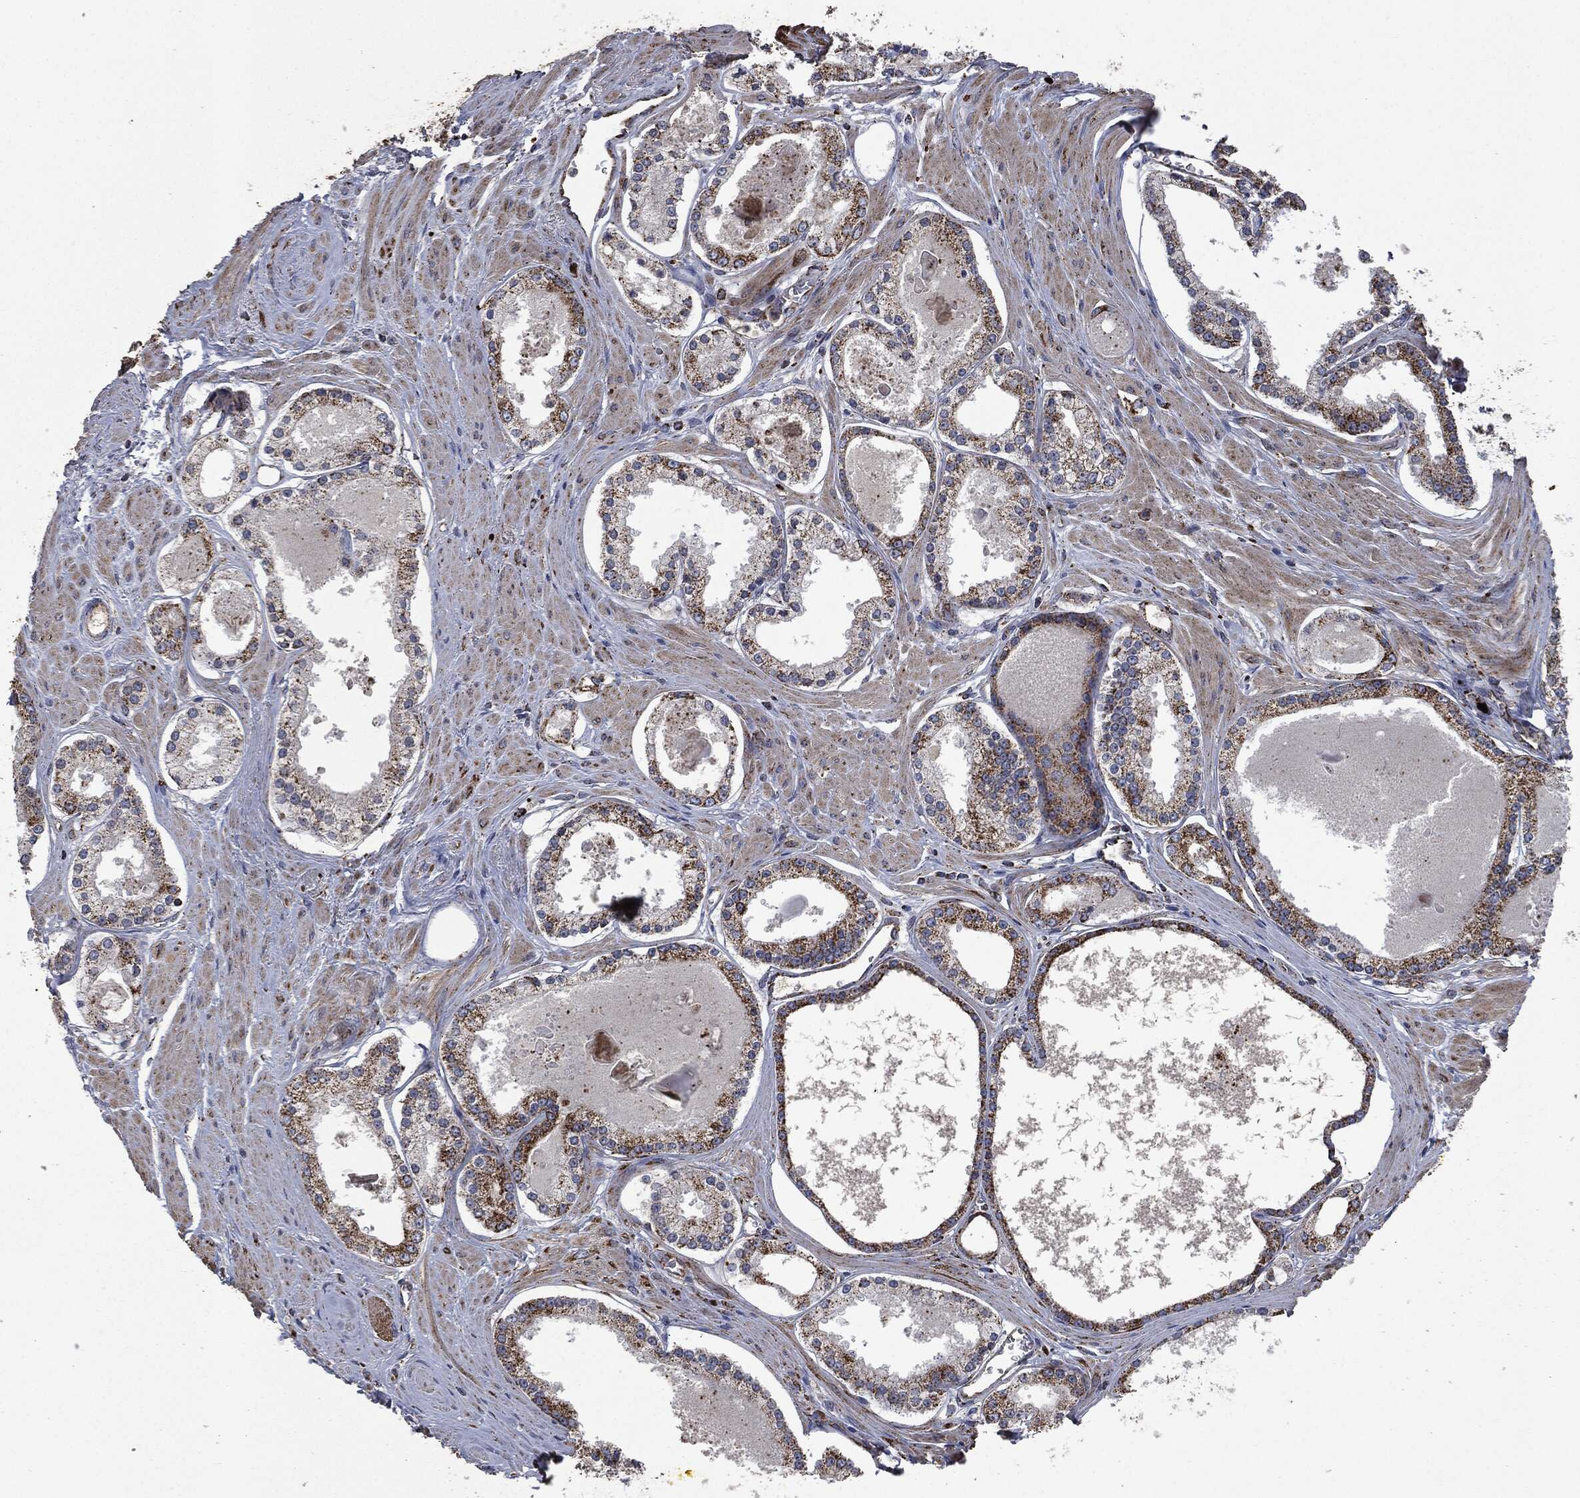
{"staining": {"intensity": "strong", "quantity": ">75%", "location": "cytoplasmic/membranous"}, "tissue": "prostate cancer", "cell_type": "Tumor cells", "image_type": "cancer", "snomed": [{"axis": "morphology", "description": "Adenocarcinoma, NOS"}, {"axis": "topography", "description": "Prostate"}], "caption": "A high amount of strong cytoplasmic/membranous expression is appreciated in about >75% of tumor cells in adenocarcinoma (prostate) tissue.", "gene": "RYK", "patient": {"sex": "male", "age": 61}}